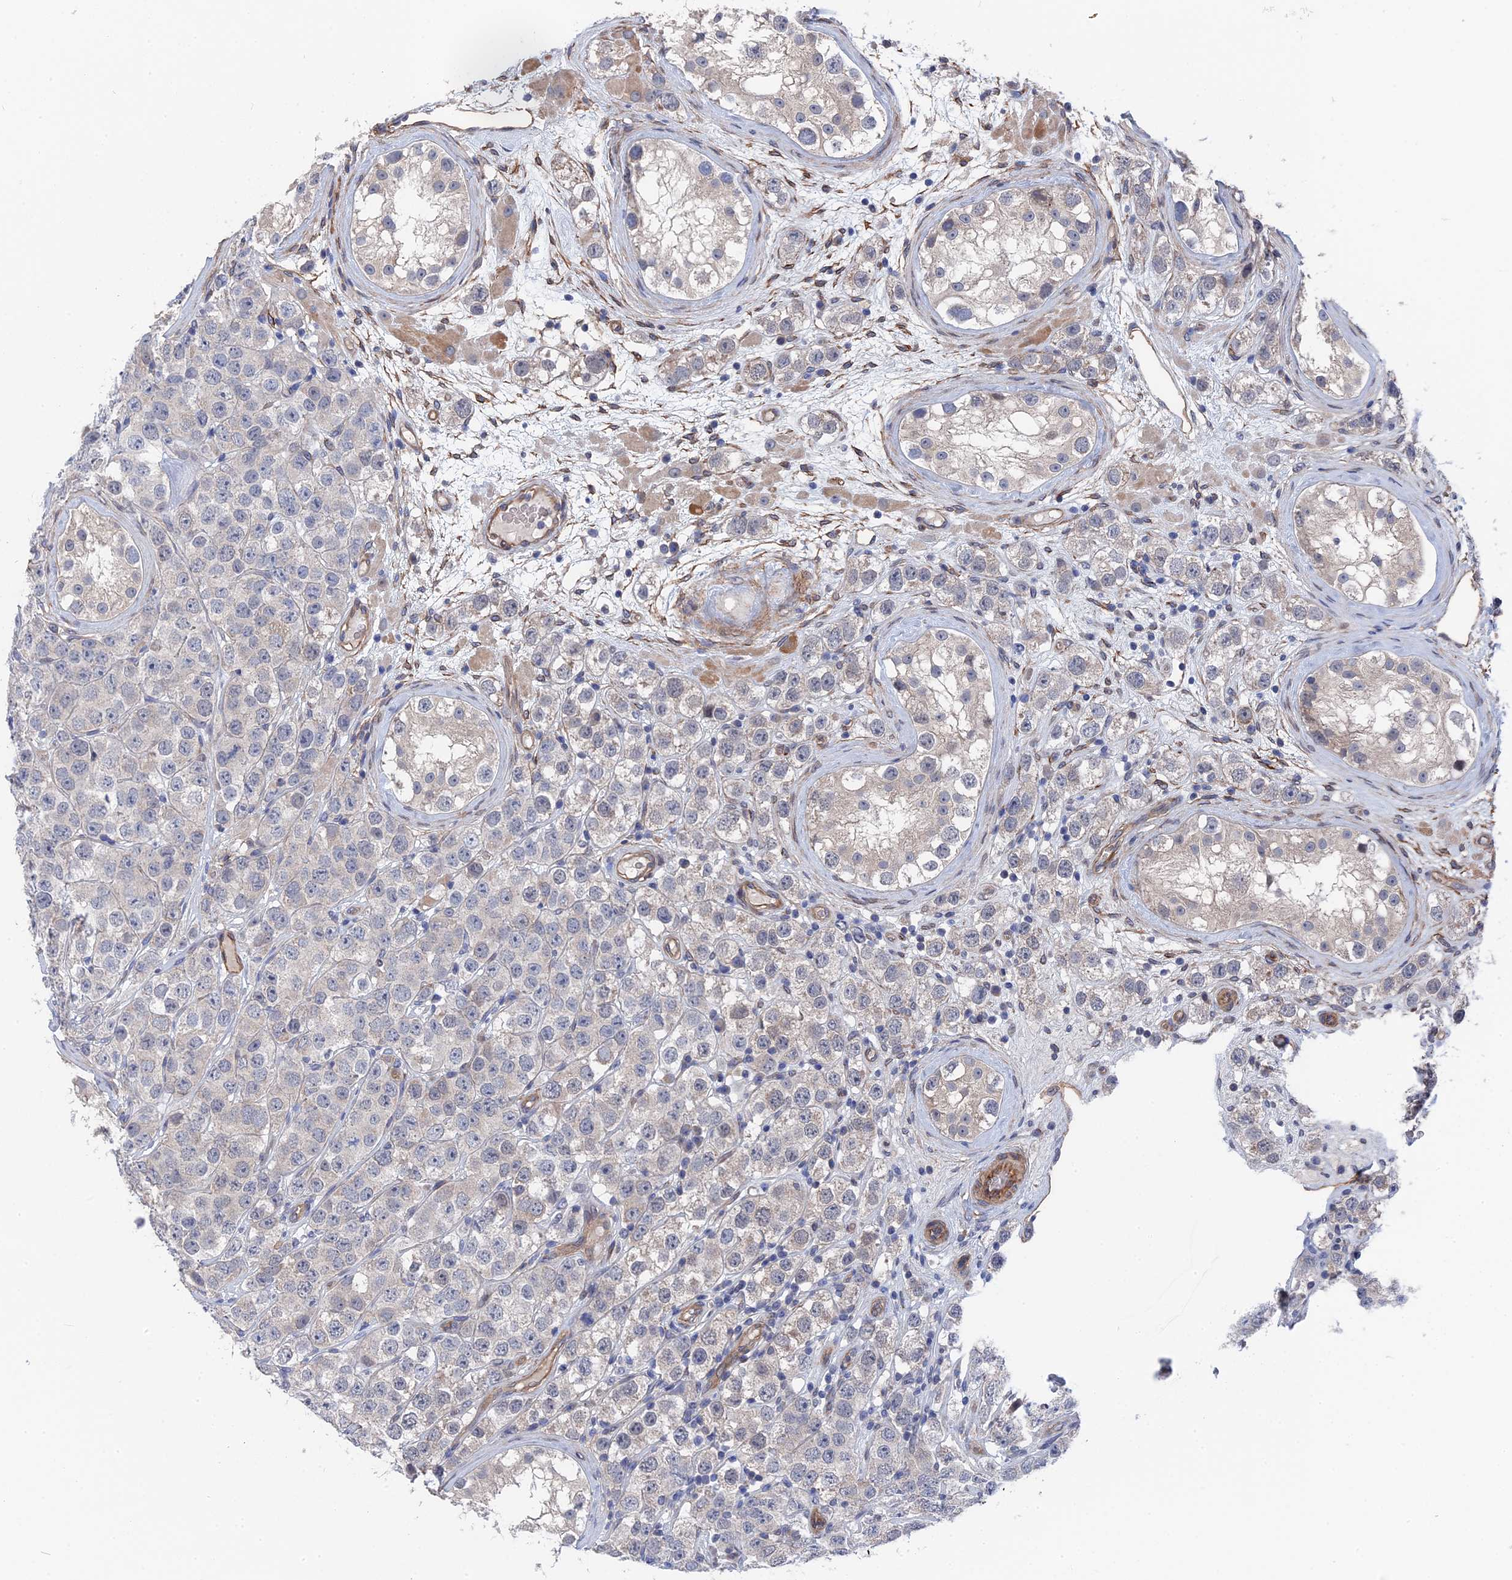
{"staining": {"intensity": "negative", "quantity": "none", "location": "none"}, "tissue": "testis cancer", "cell_type": "Tumor cells", "image_type": "cancer", "snomed": [{"axis": "morphology", "description": "Seminoma, NOS"}, {"axis": "topography", "description": "Testis"}], "caption": "This is an immunohistochemistry photomicrograph of human seminoma (testis). There is no staining in tumor cells.", "gene": "MTHFSD", "patient": {"sex": "male", "age": 28}}